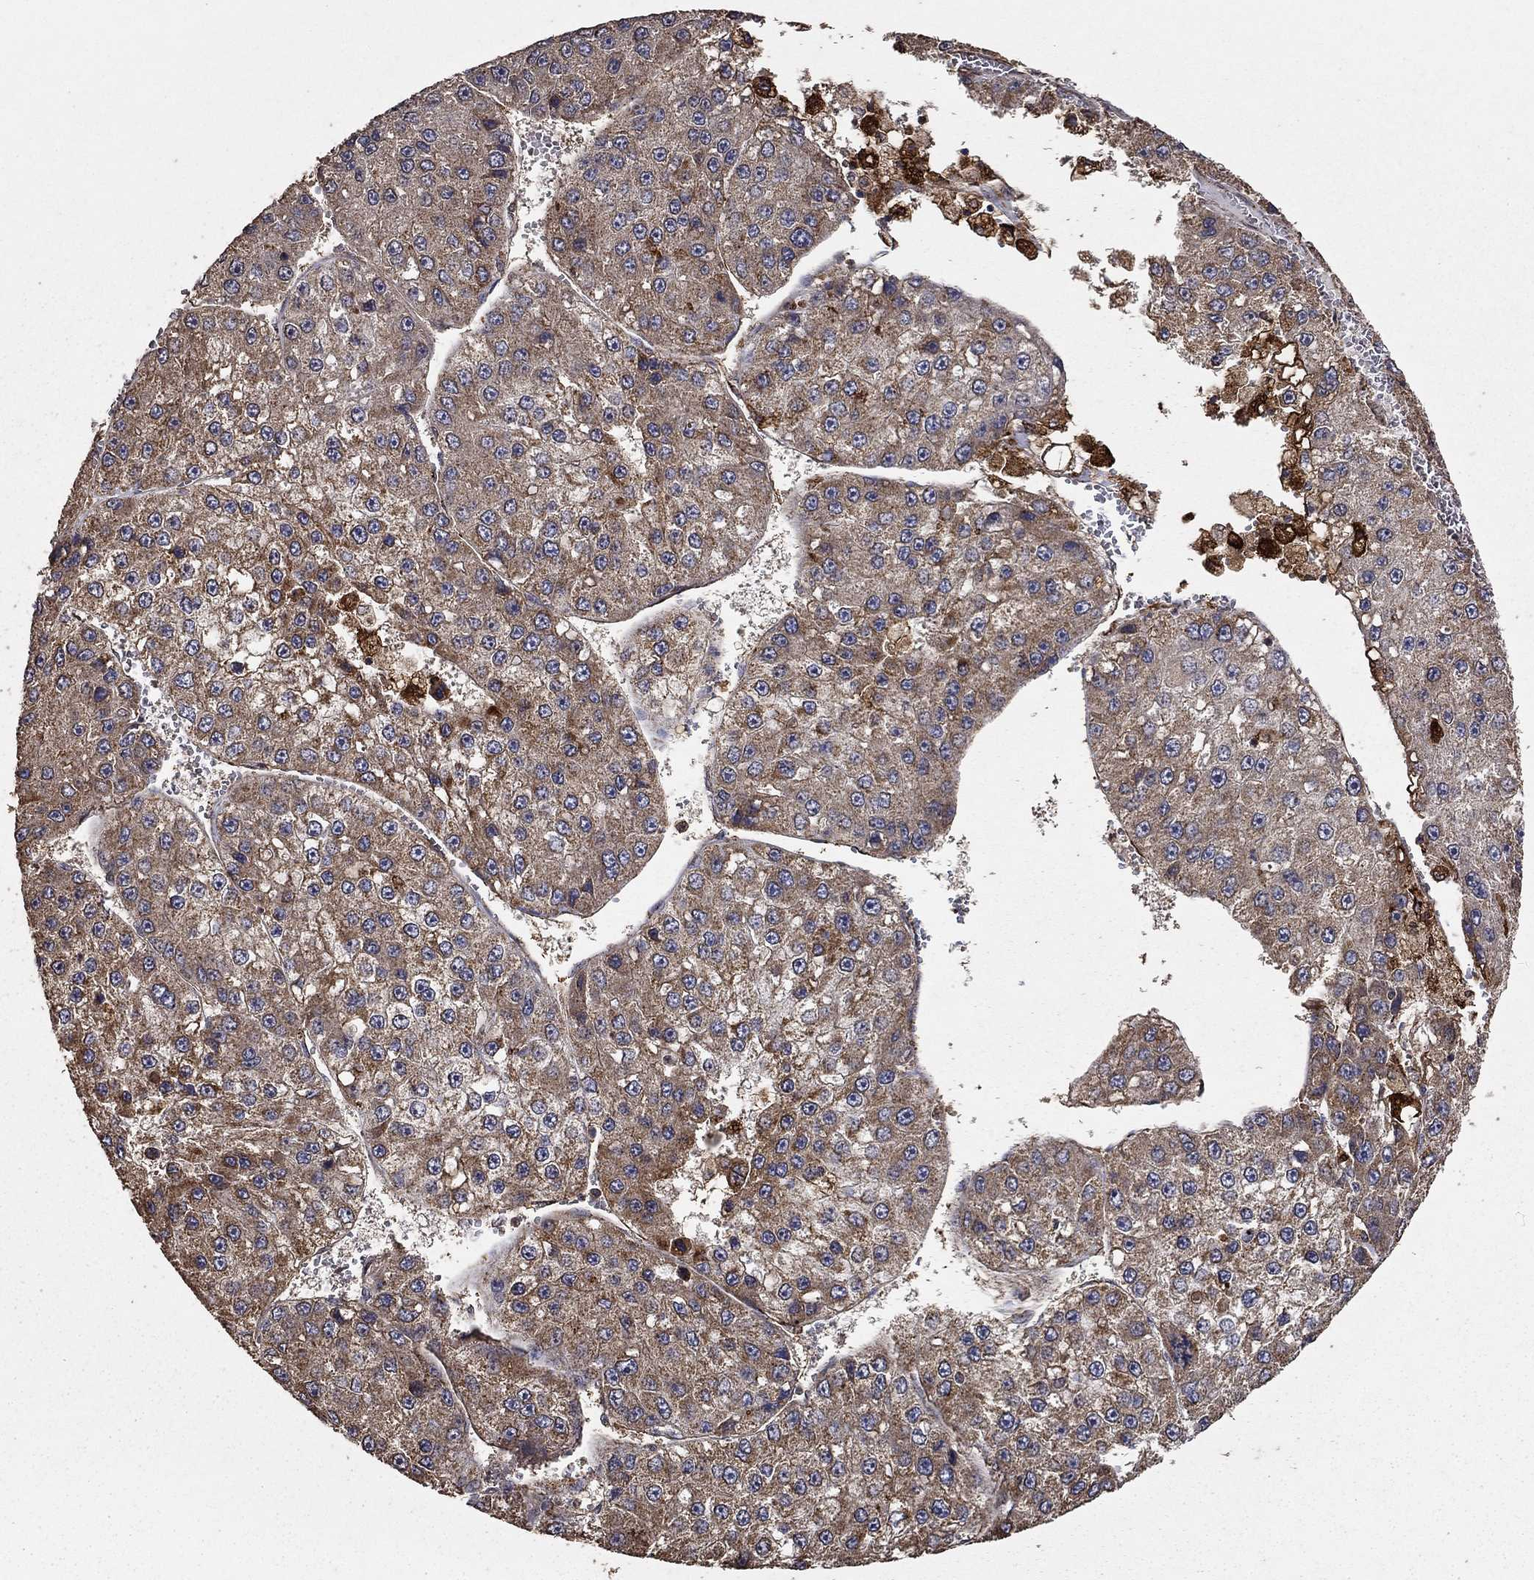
{"staining": {"intensity": "moderate", "quantity": "25%-75%", "location": "cytoplasmic/membranous"}, "tissue": "liver cancer", "cell_type": "Tumor cells", "image_type": "cancer", "snomed": [{"axis": "morphology", "description": "Carcinoma, Hepatocellular, NOS"}, {"axis": "topography", "description": "Liver"}], "caption": "Immunohistochemical staining of human hepatocellular carcinoma (liver) shows moderate cytoplasmic/membranous protein expression in about 25%-75% of tumor cells.", "gene": "IFRD1", "patient": {"sex": "female", "age": 73}}